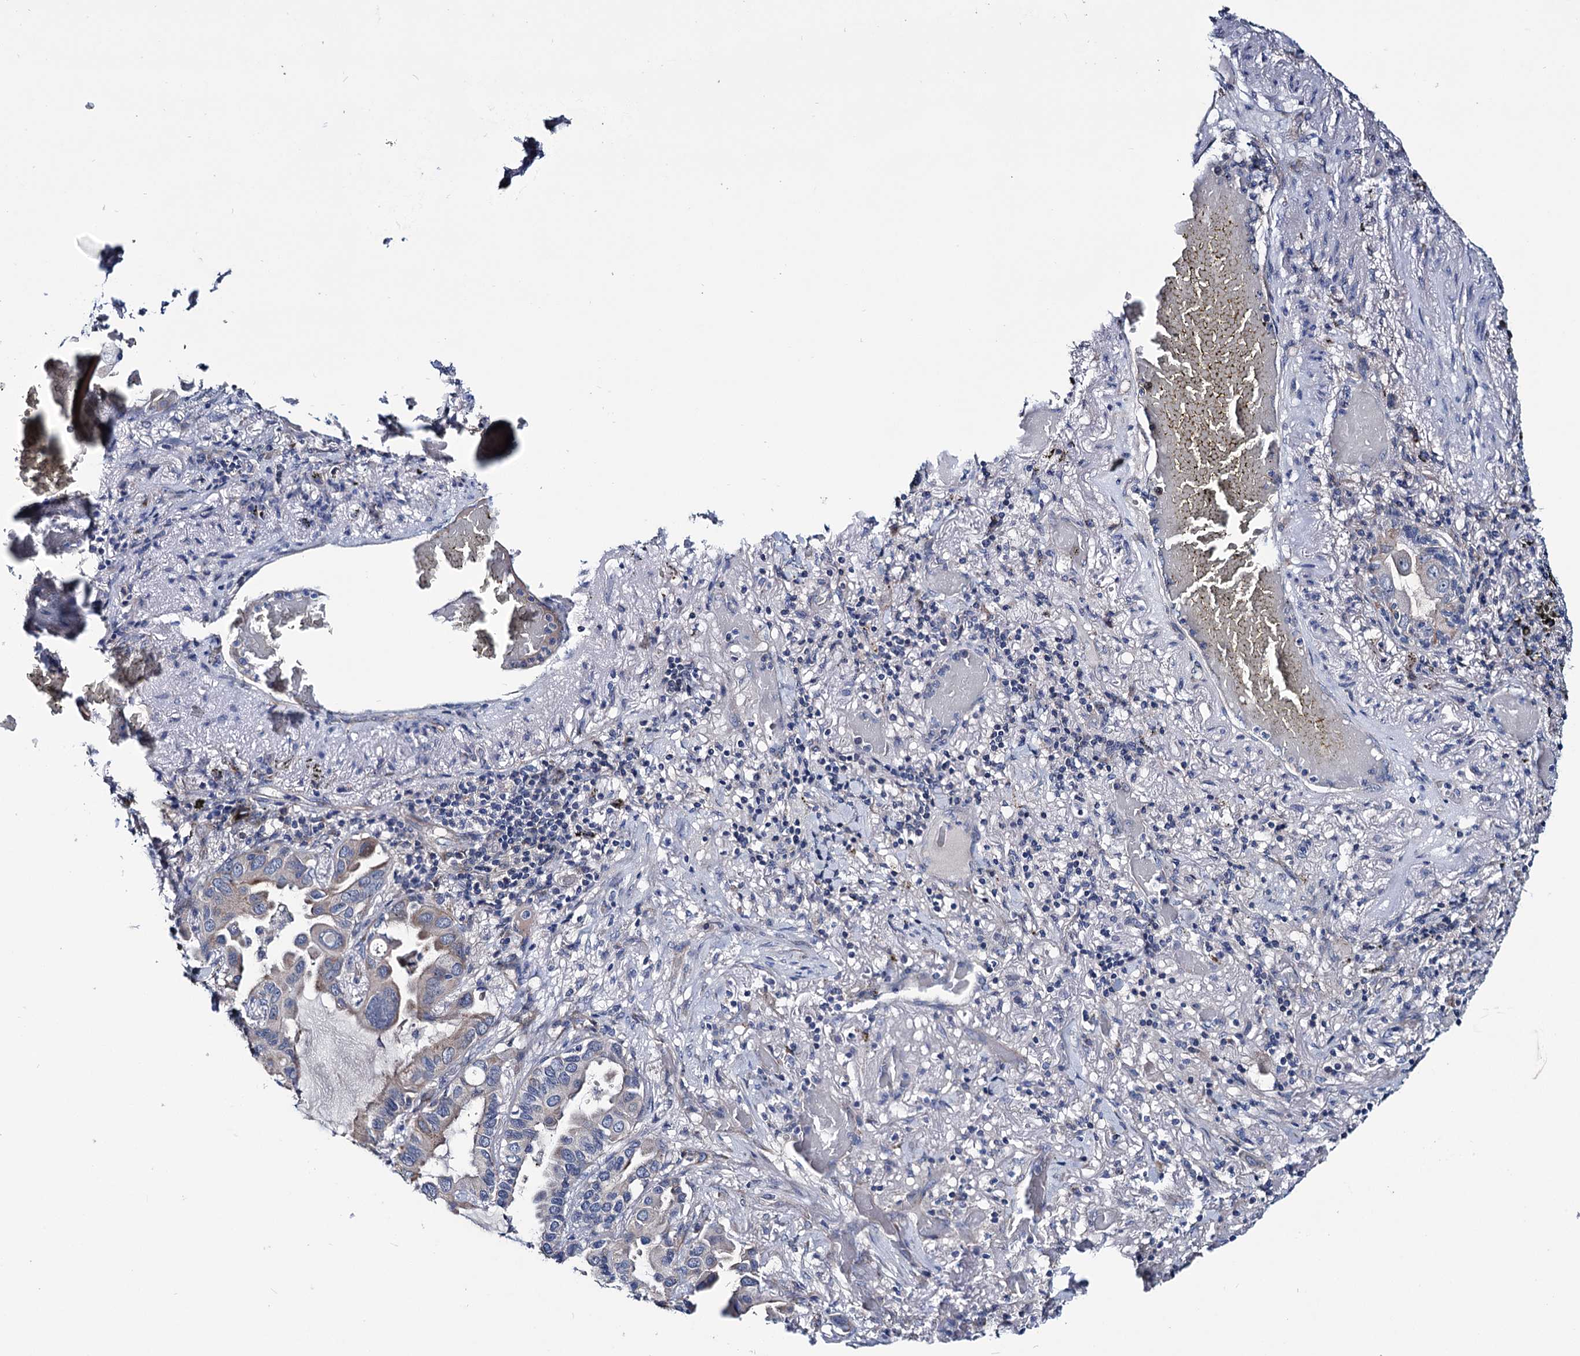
{"staining": {"intensity": "moderate", "quantity": "<25%", "location": "nuclear"}, "tissue": "lung cancer", "cell_type": "Tumor cells", "image_type": "cancer", "snomed": [{"axis": "morphology", "description": "Adenocarcinoma, NOS"}, {"axis": "topography", "description": "Lung"}], "caption": "Human lung adenocarcinoma stained with a protein marker displays moderate staining in tumor cells.", "gene": "EYA4", "patient": {"sex": "male", "age": 64}}